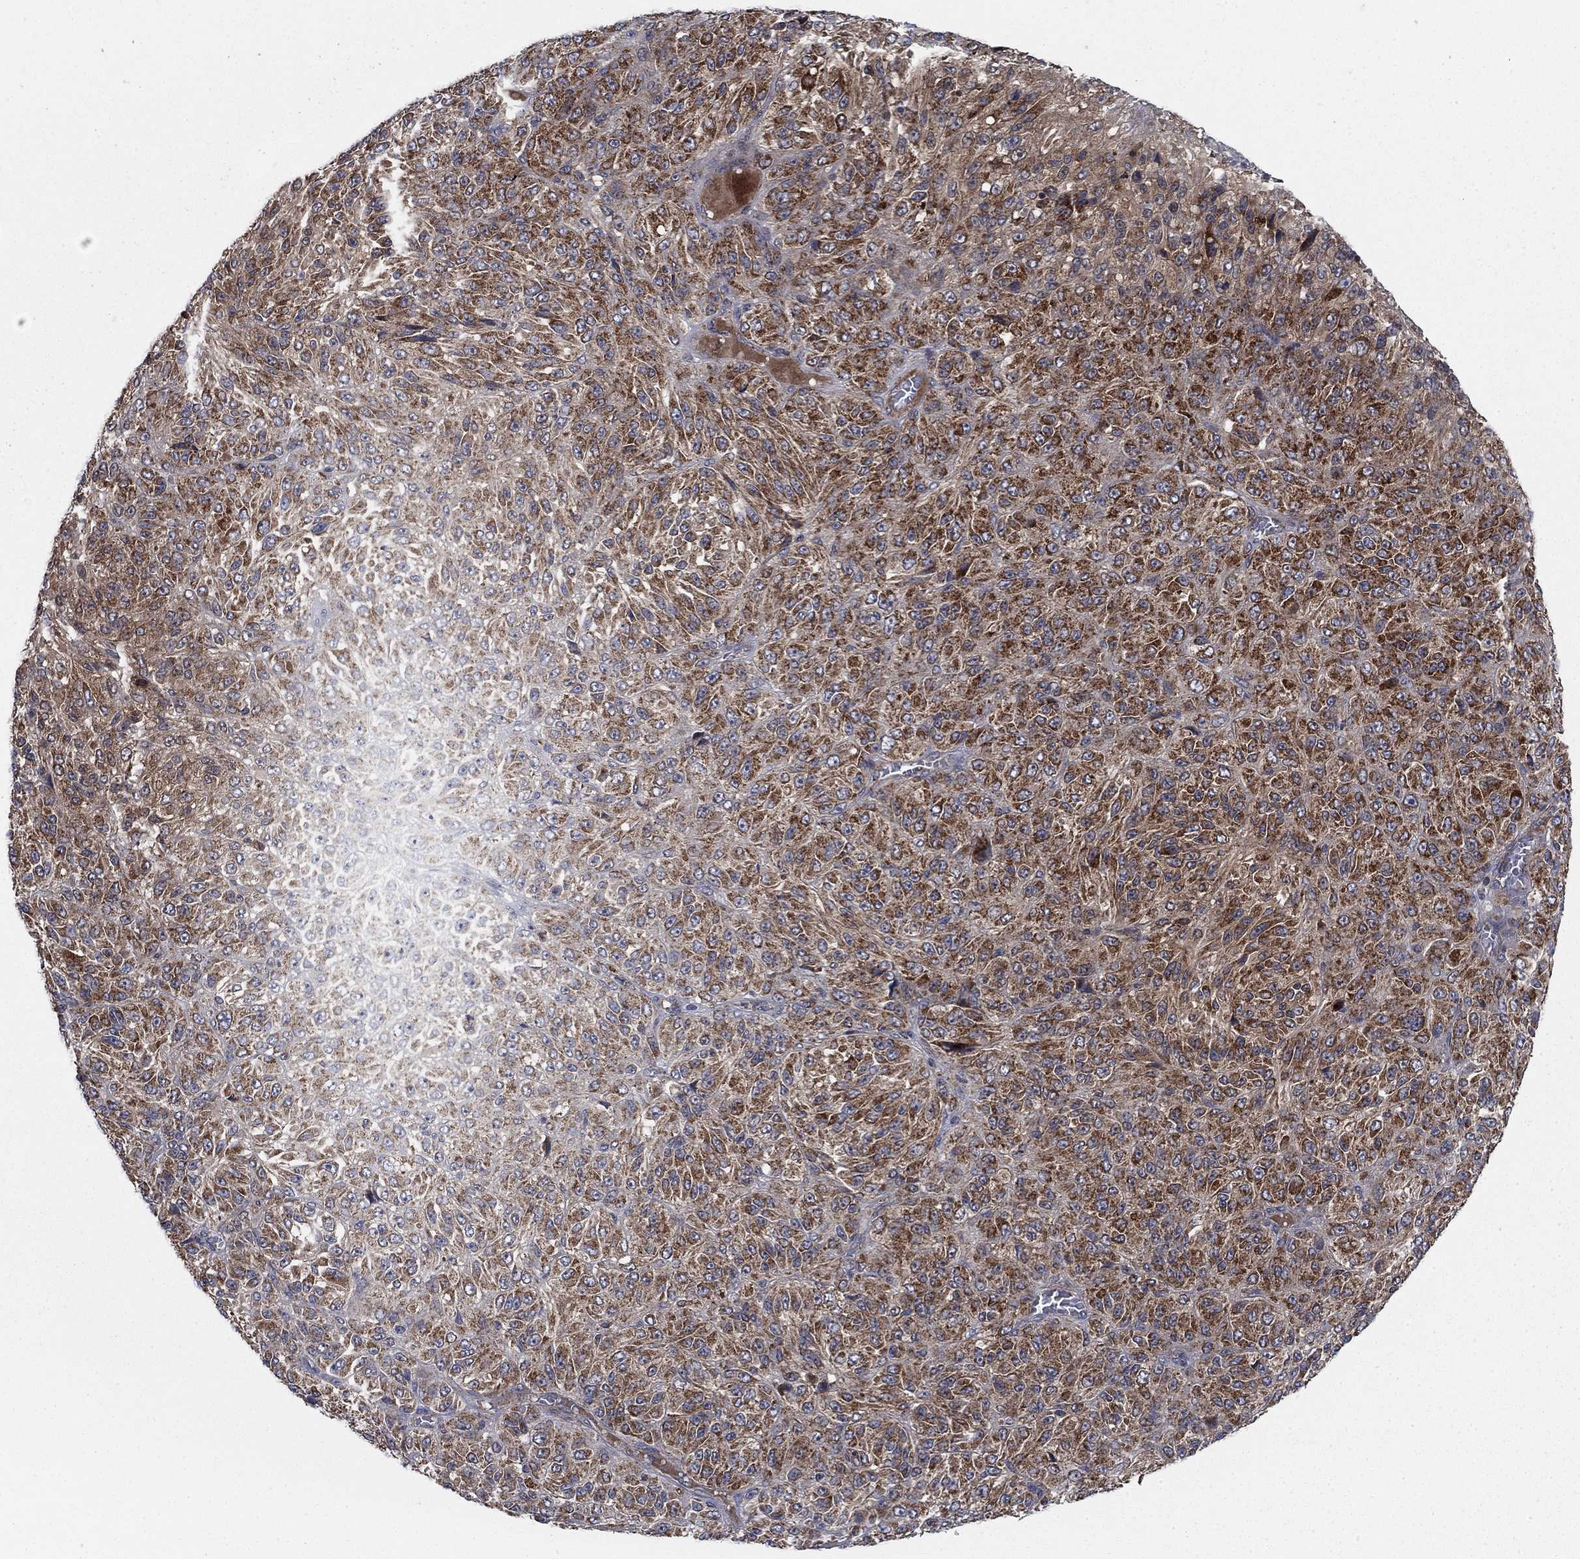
{"staining": {"intensity": "strong", "quantity": "25%-75%", "location": "cytoplasmic/membranous"}, "tissue": "melanoma", "cell_type": "Tumor cells", "image_type": "cancer", "snomed": [{"axis": "morphology", "description": "Malignant melanoma, Metastatic site"}, {"axis": "topography", "description": "Brain"}], "caption": "The photomicrograph displays staining of malignant melanoma (metastatic site), revealing strong cytoplasmic/membranous protein staining (brown color) within tumor cells. The staining was performed using DAB, with brown indicating positive protein expression. Nuclei are stained blue with hematoxylin.", "gene": "NME7", "patient": {"sex": "female", "age": 56}}